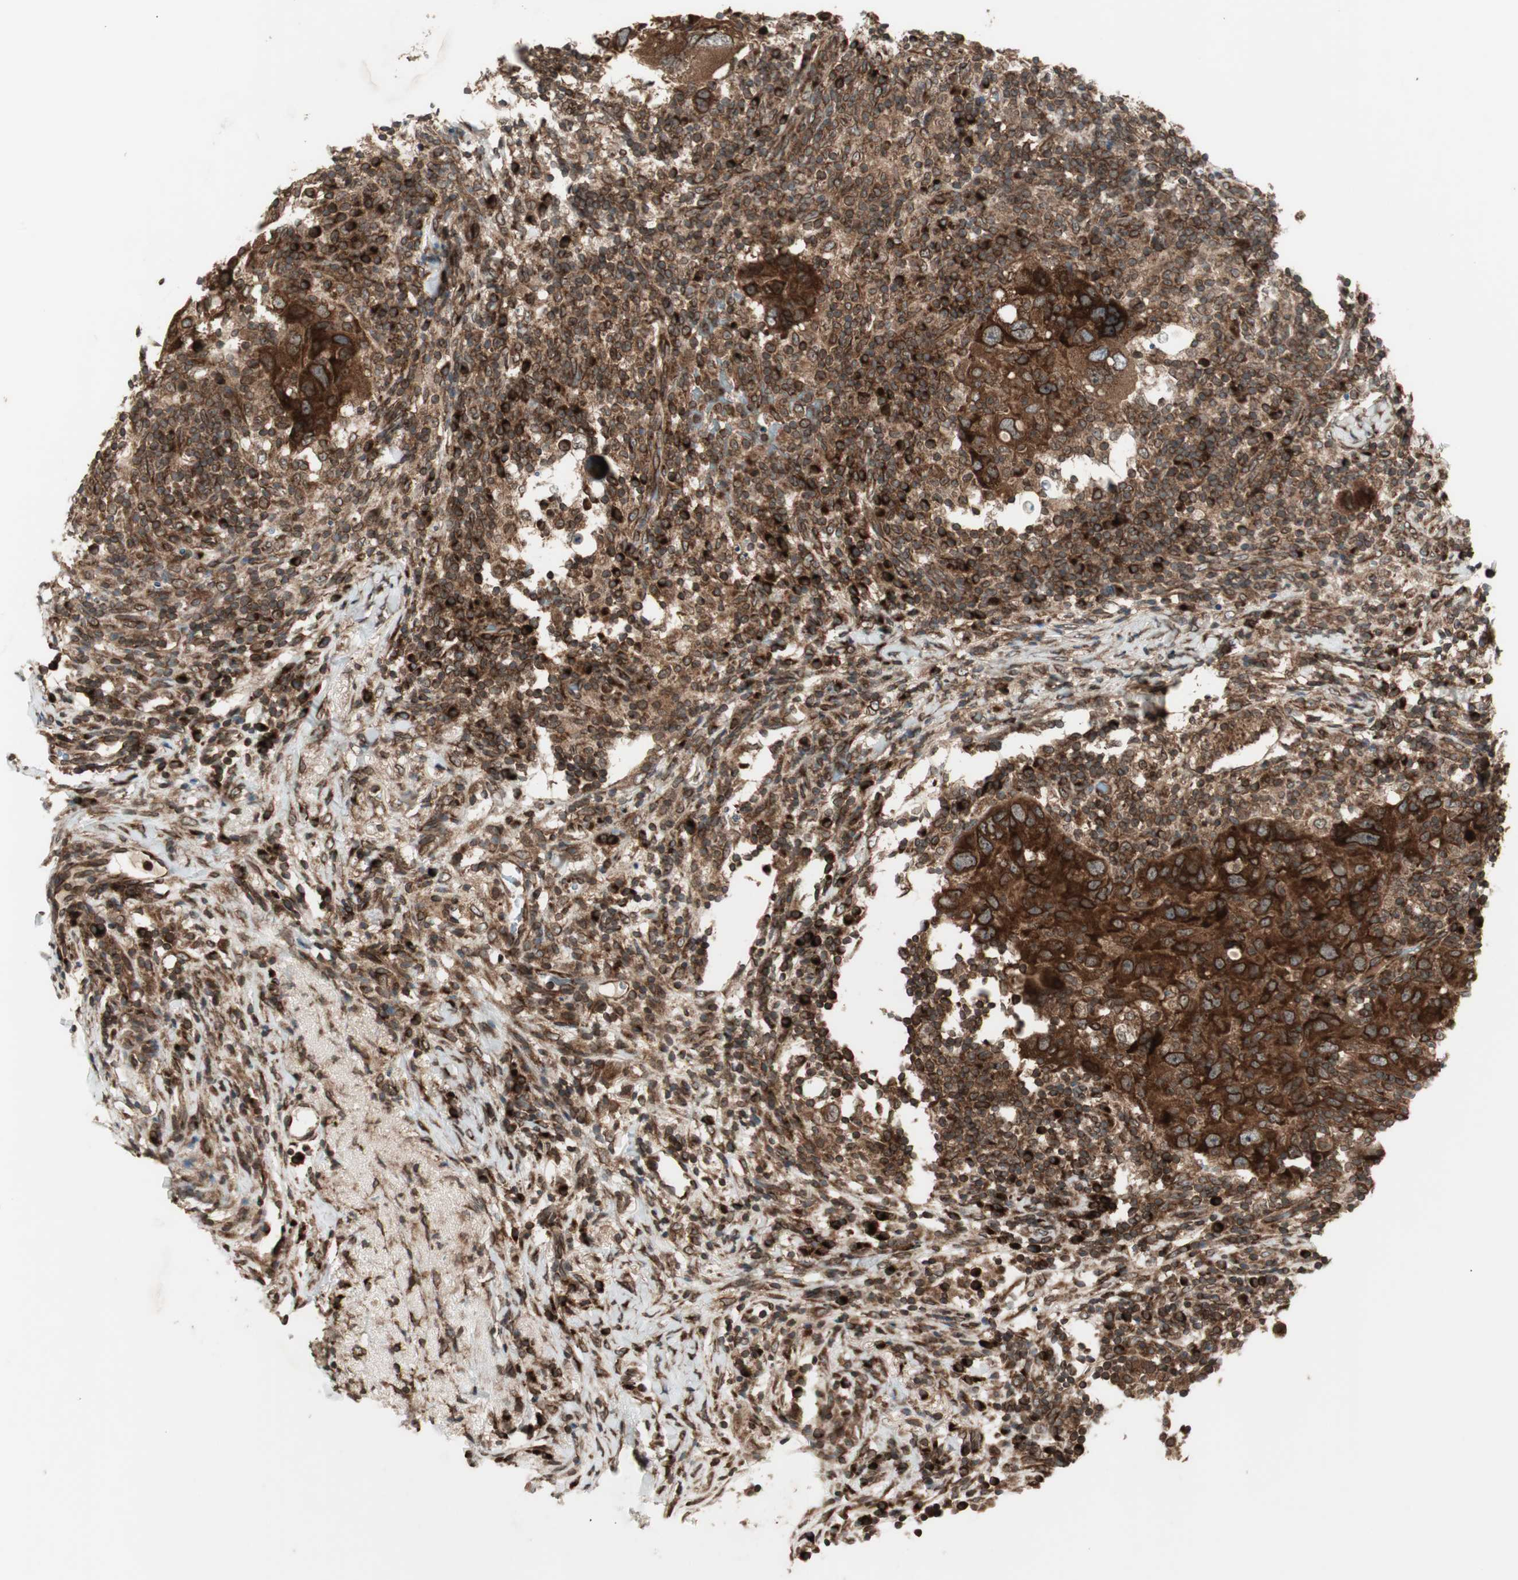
{"staining": {"intensity": "strong", "quantity": ">75%", "location": "cytoplasmic/membranous,nuclear"}, "tissue": "breast cancer", "cell_type": "Tumor cells", "image_type": "cancer", "snomed": [{"axis": "morphology", "description": "Duct carcinoma"}, {"axis": "topography", "description": "Breast"}], "caption": "Immunohistochemical staining of human infiltrating ductal carcinoma (breast) demonstrates strong cytoplasmic/membranous and nuclear protein expression in about >75% of tumor cells.", "gene": "NUP62", "patient": {"sex": "female", "age": 37}}